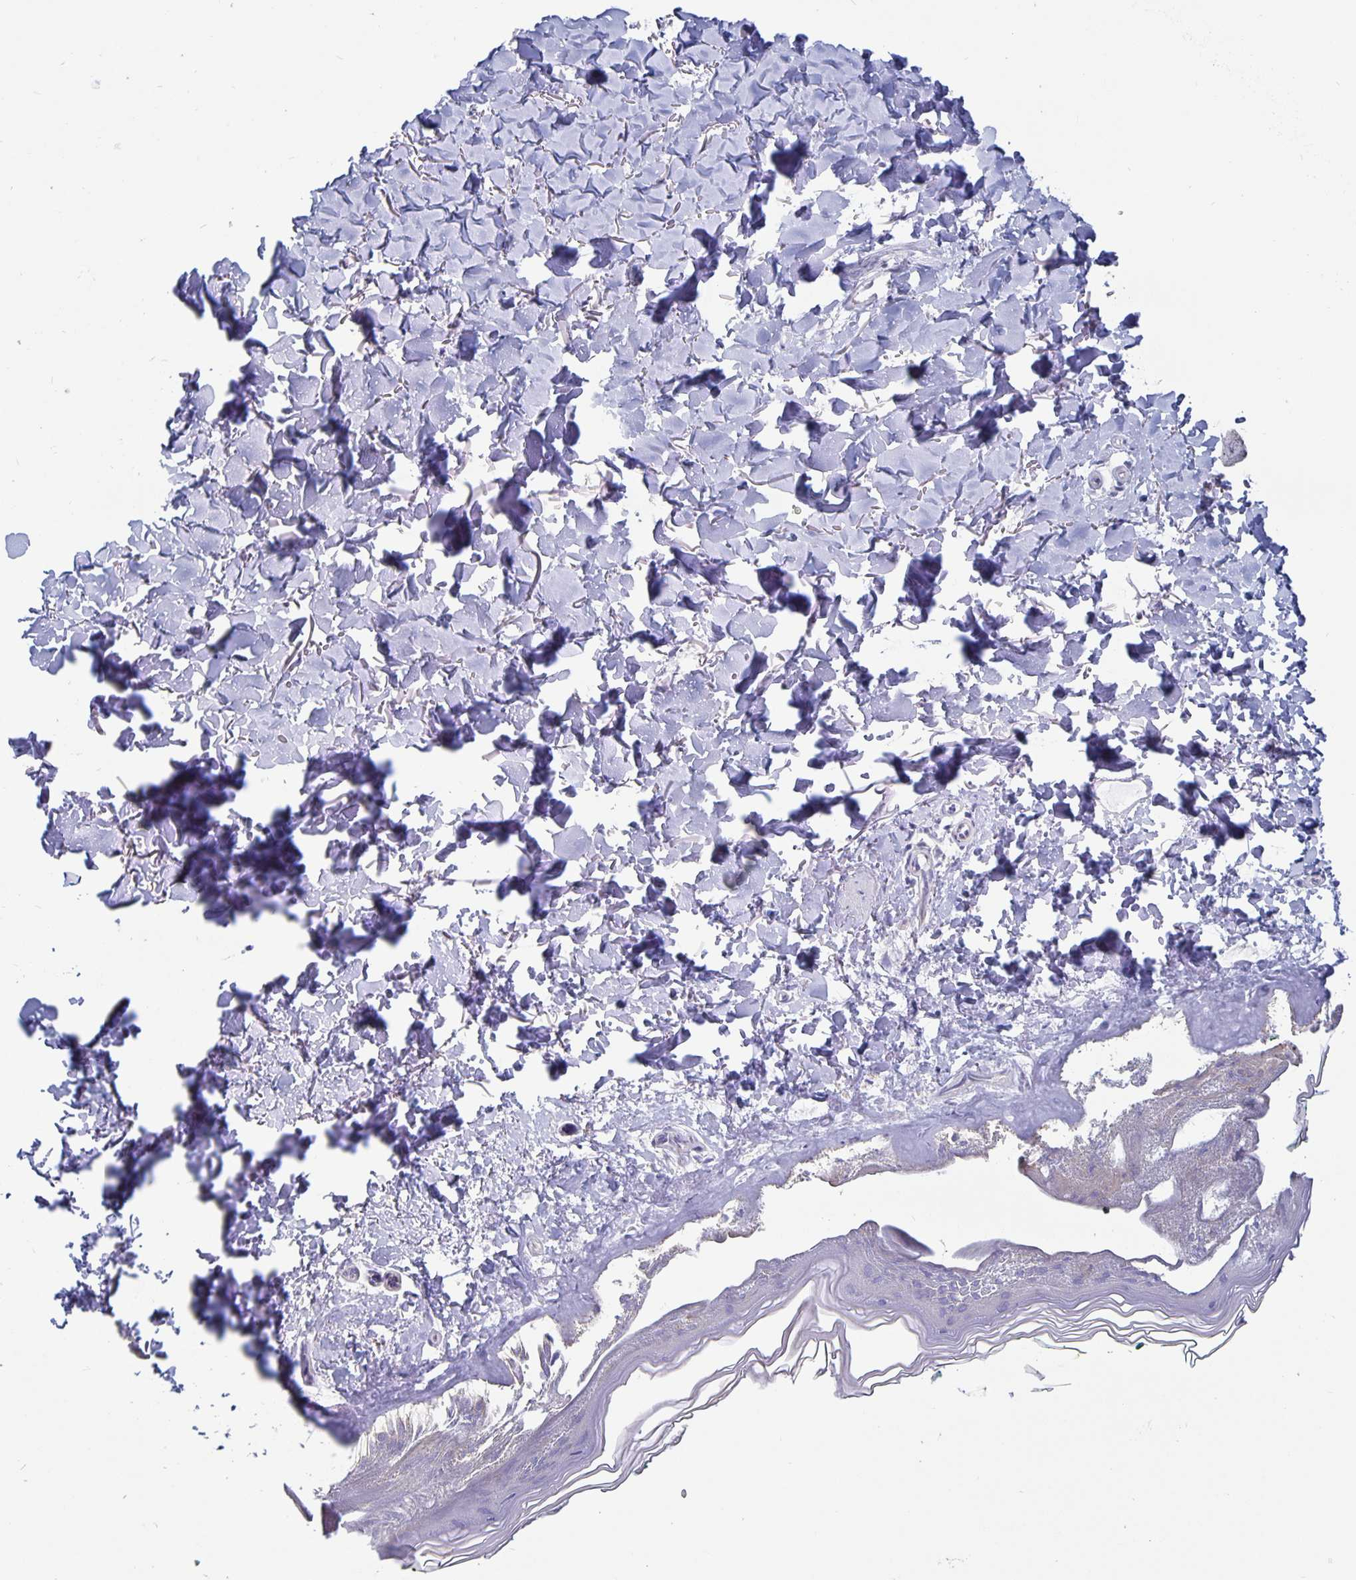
{"staining": {"intensity": "negative", "quantity": "none", "location": "none"}, "tissue": "skin", "cell_type": "Fibroblasts", "image_type": "normal", "snomed": [{"axis": "morphology", "description": "Normal tissue, NOS"}, {"axis": "topography", "description": "Skin"}, {"axis": "topography", "description": "Peripheral nerve tissue"}], "caption": "Protein analysis of normal skin displays no significant positivity in fibroblasts.", "gene": "PLCB3", "patient": {"sex": "female", "age": 45}}